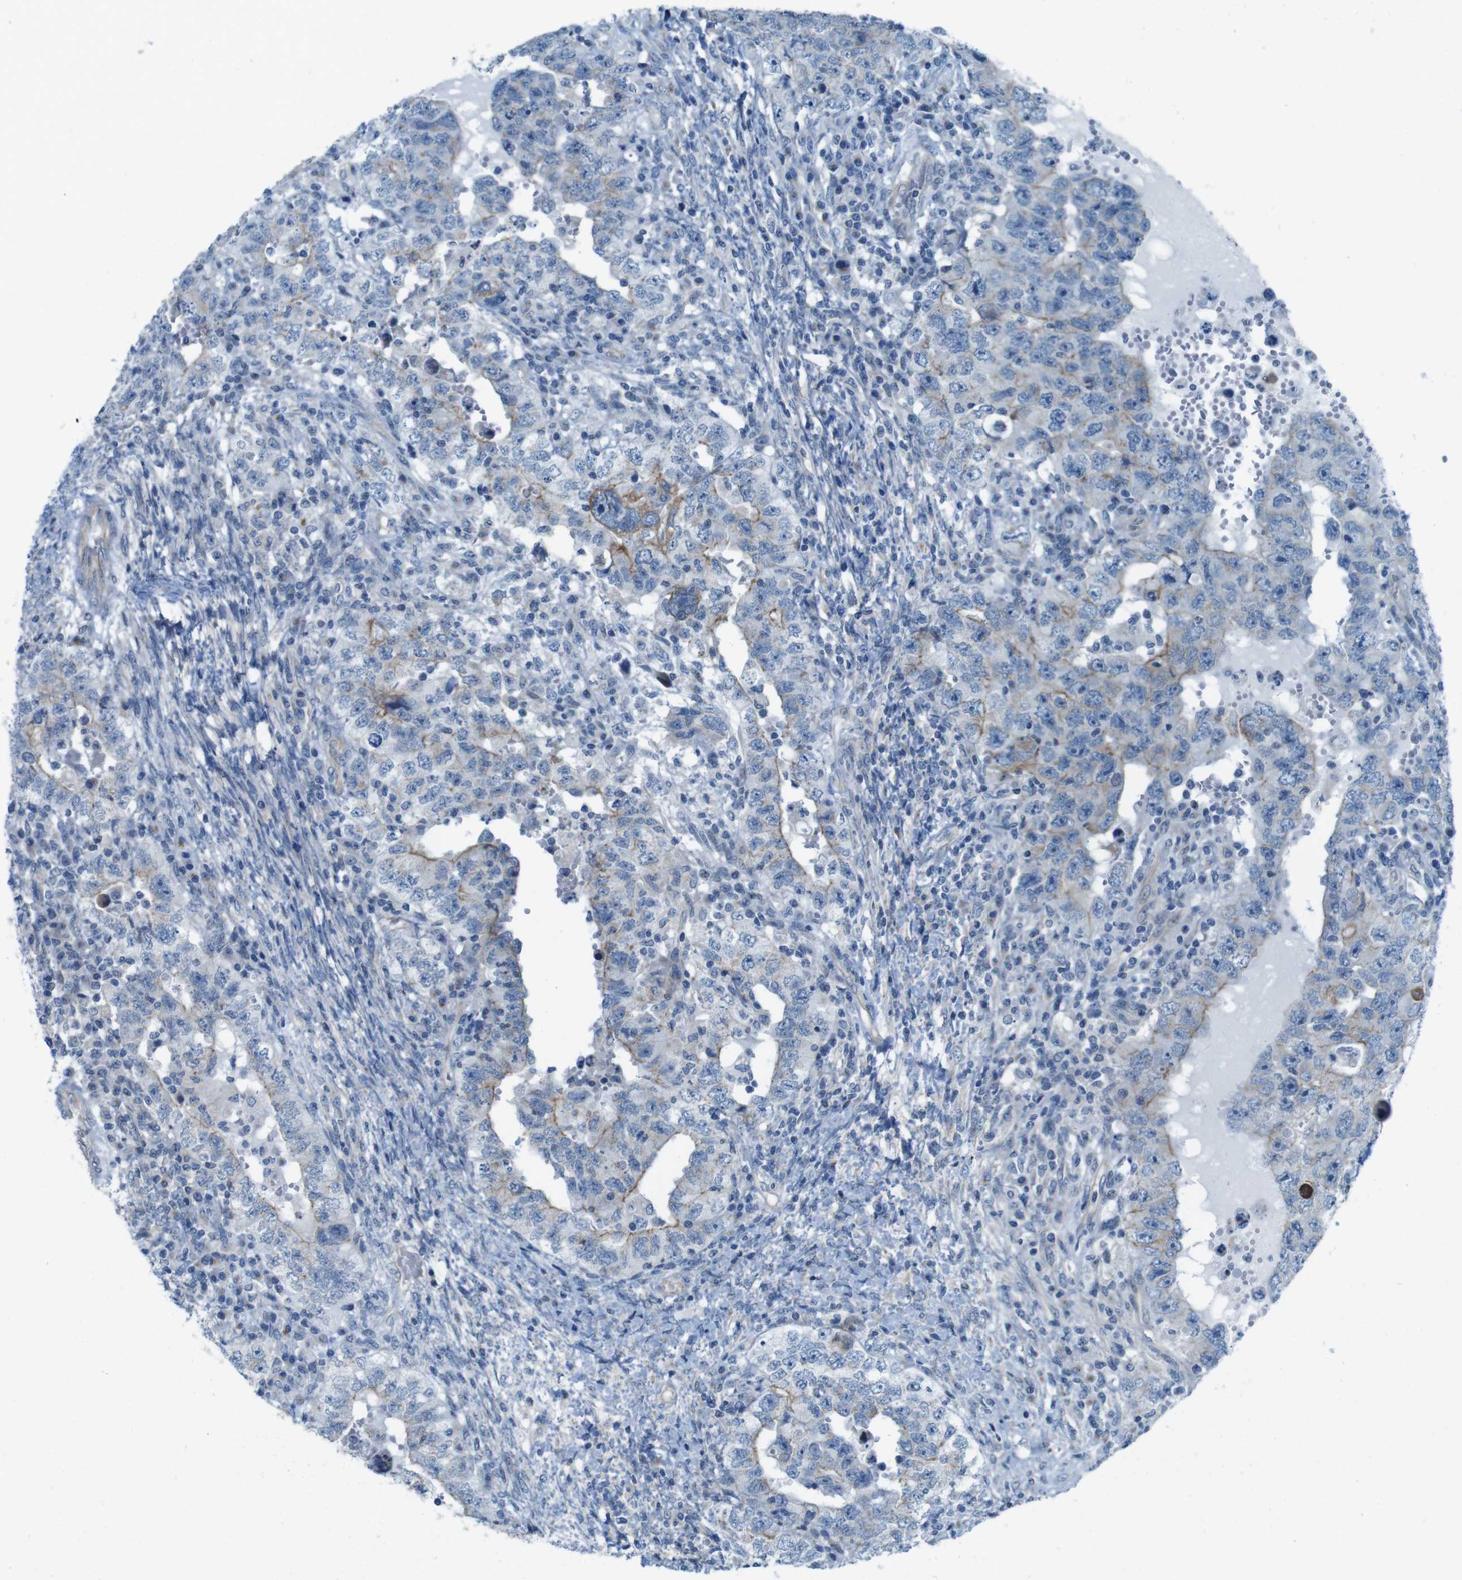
{"staining": {"intensity": "moderate", "quantity": "<25%", "location": "cytoplasmic/membranous"}, "tissue": "testis cancer", "cell_type": "Tumor cells", "image_type": "cancer", "snomed": [{"axis": "morphology", "description": "Carcinoma, Embryonal, NOS"}, {"axis": "topography", "description": "Testis"}], "caption": "Tumor cells show low levels of moderate cytoplasmic/membranous positivity in approximately <25% of cells in human embryonal carcinoma (testis).", "gene": "SKI", "patient": {"sex": "male", "age": 26}}